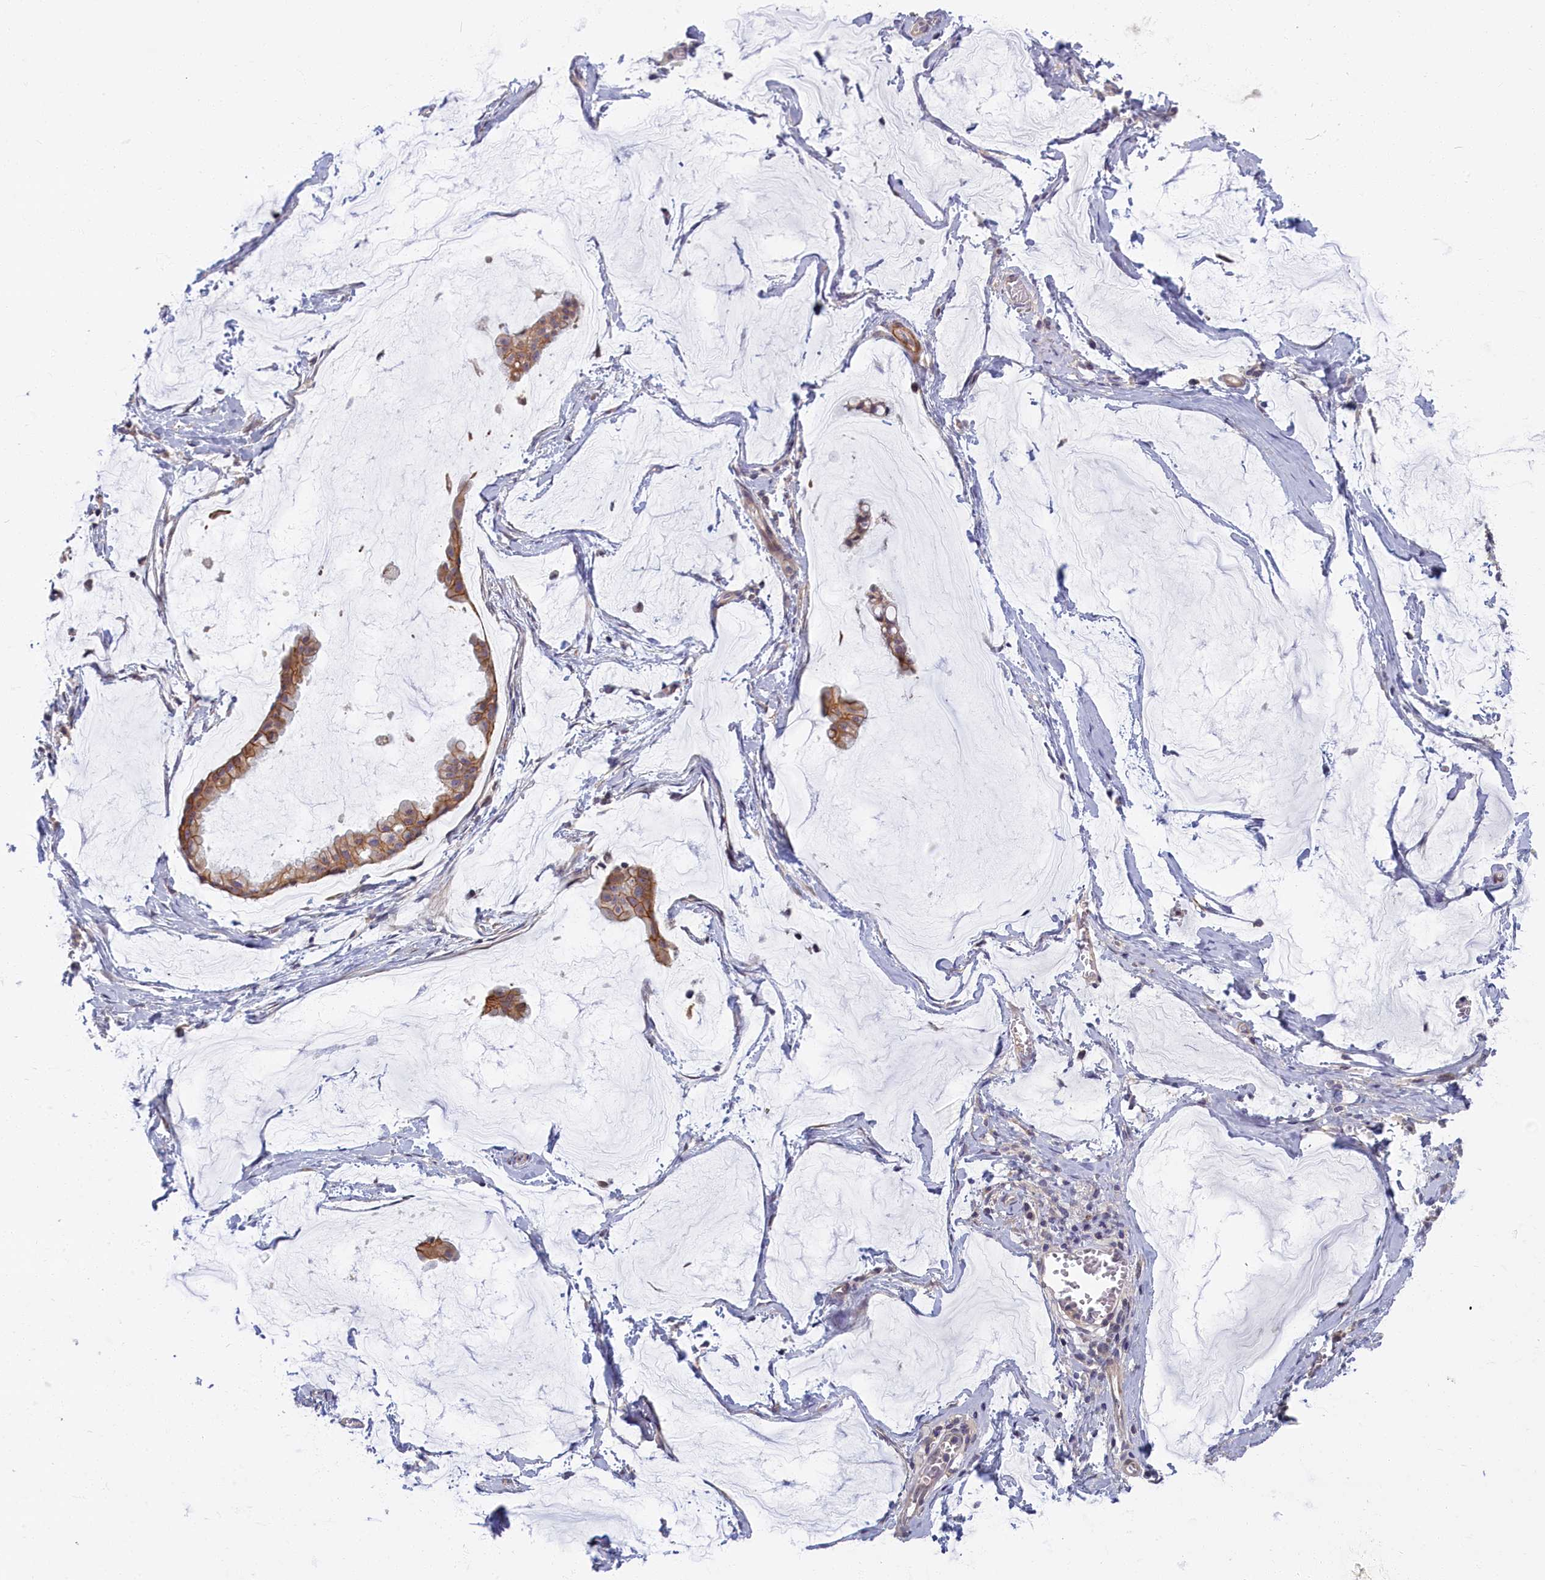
{"staining": {"intensity": "moderate", "quantity": ">75%", "location": "cytoplasmic/membranous"}, "tissue": "ovarian cancer", "cell_type": "Tumor cells", "image_type": "cancer", "snomed": [{"axis": "morphology", "description": "Cystadenocarcinoma, mucinous, NOS"}, {"axis": "topography", "description": "Ovary"}], "caption": "Immunohistochemistry (IHC) photomicrograph of neoplastic tissue: ovarian mucinous cystadenocarcinoma stained using immunohistochemistry shows medium levels of moderate protein expression localized specifically in the cytoplasmic/membranous of tumor cells, appearing as a cytoplasmic/membranous brown color.", "gene": "TRPM4", "patient": {"sex": "female", "age": 73}}